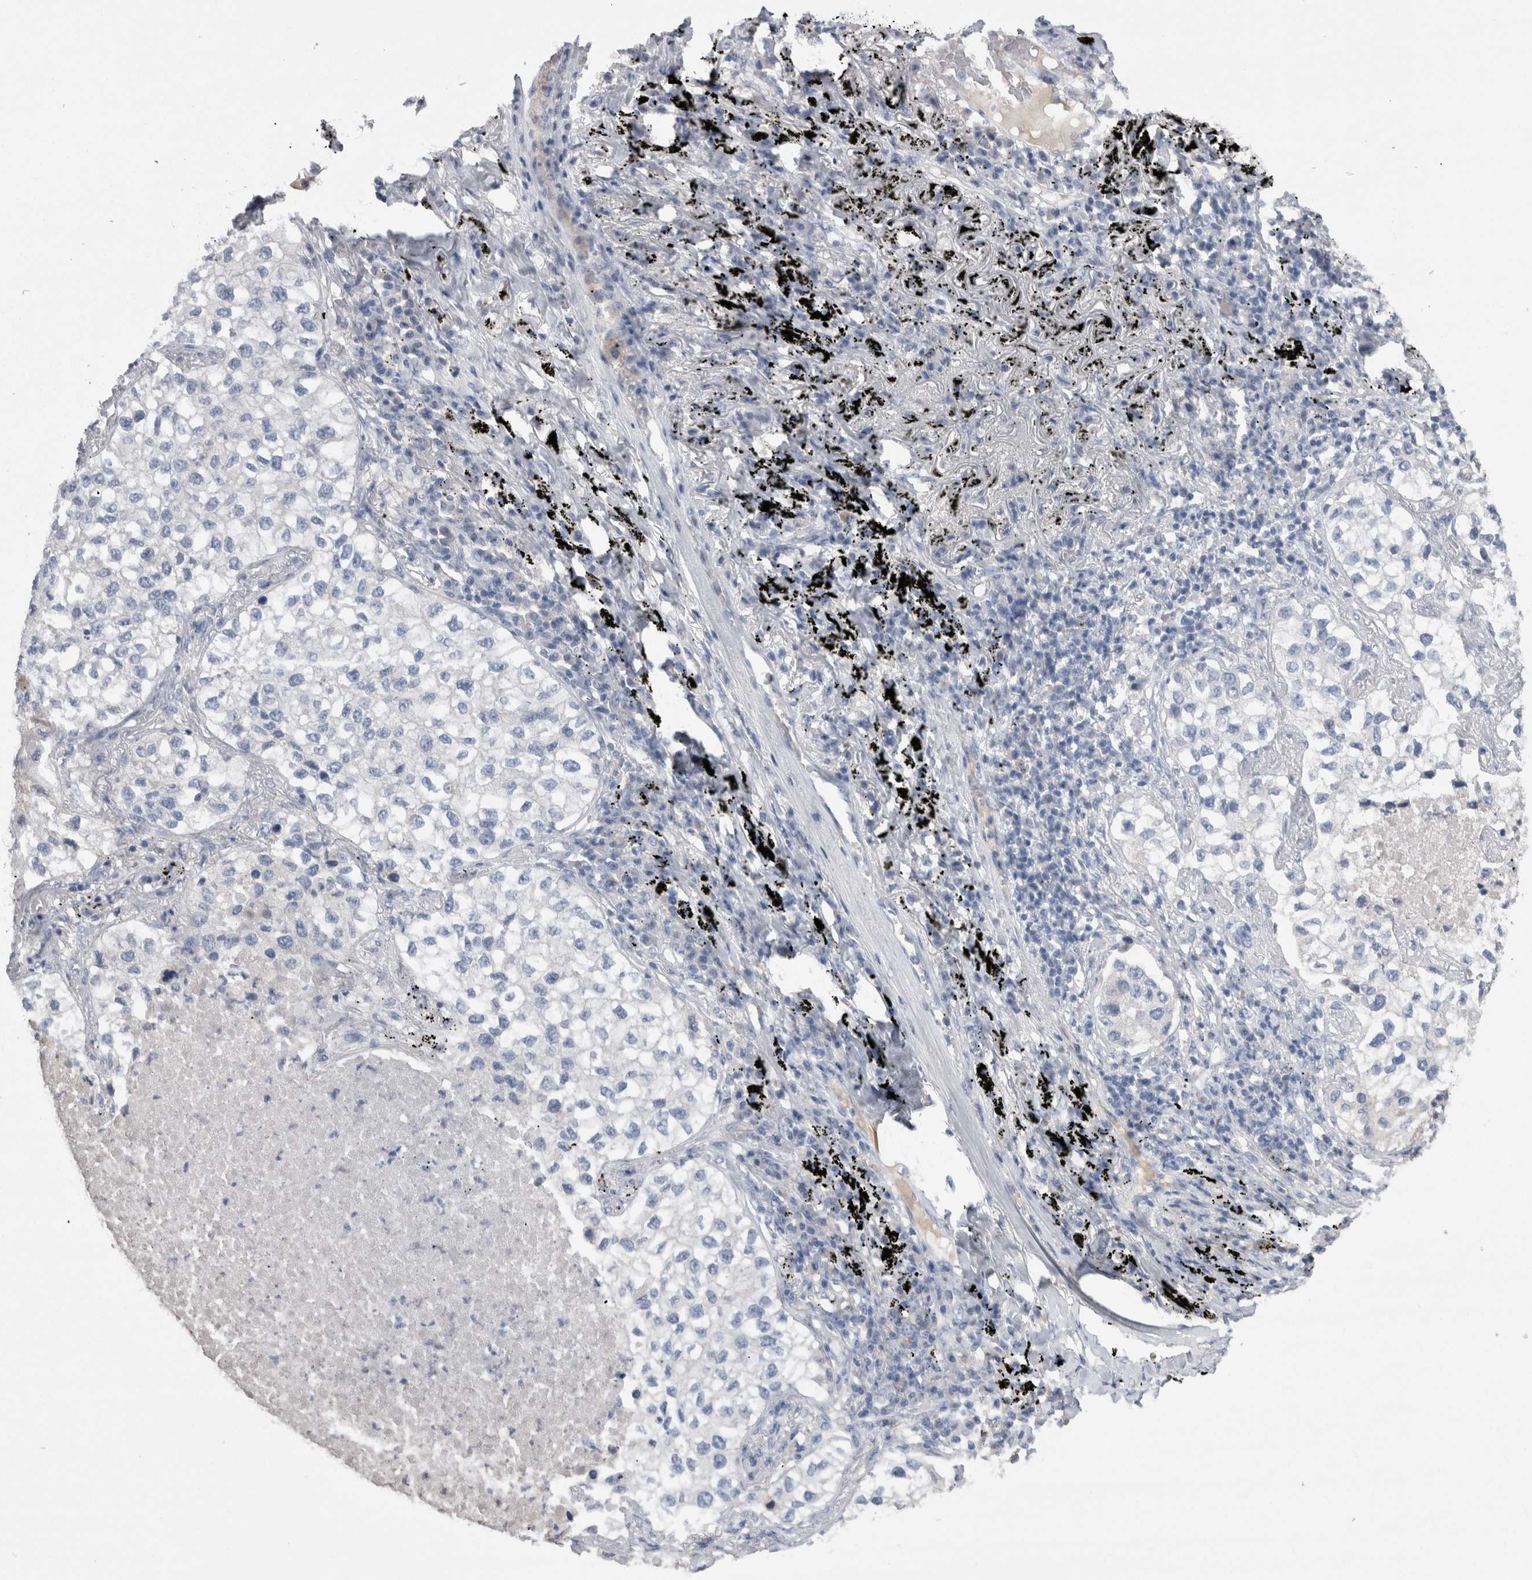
{"staining": {"intensity": "negative", "quantity": "none", "location": "none"}, "tissue": "lung cancer", "cell_type": "Tumor cells", "image_type": "cancer", "snomed": [{"axis": "morphology", "description": "Adenocarcinoma, NOS"}, {"axis": "topography", "description": "Lung"}], "caption": "Micrograph shows no protein expression in tumor cells of lung cancer (adenocarcinoma) tissue.", "gene": "REG1A", "patient": {"sex": "male", "age": 63}}